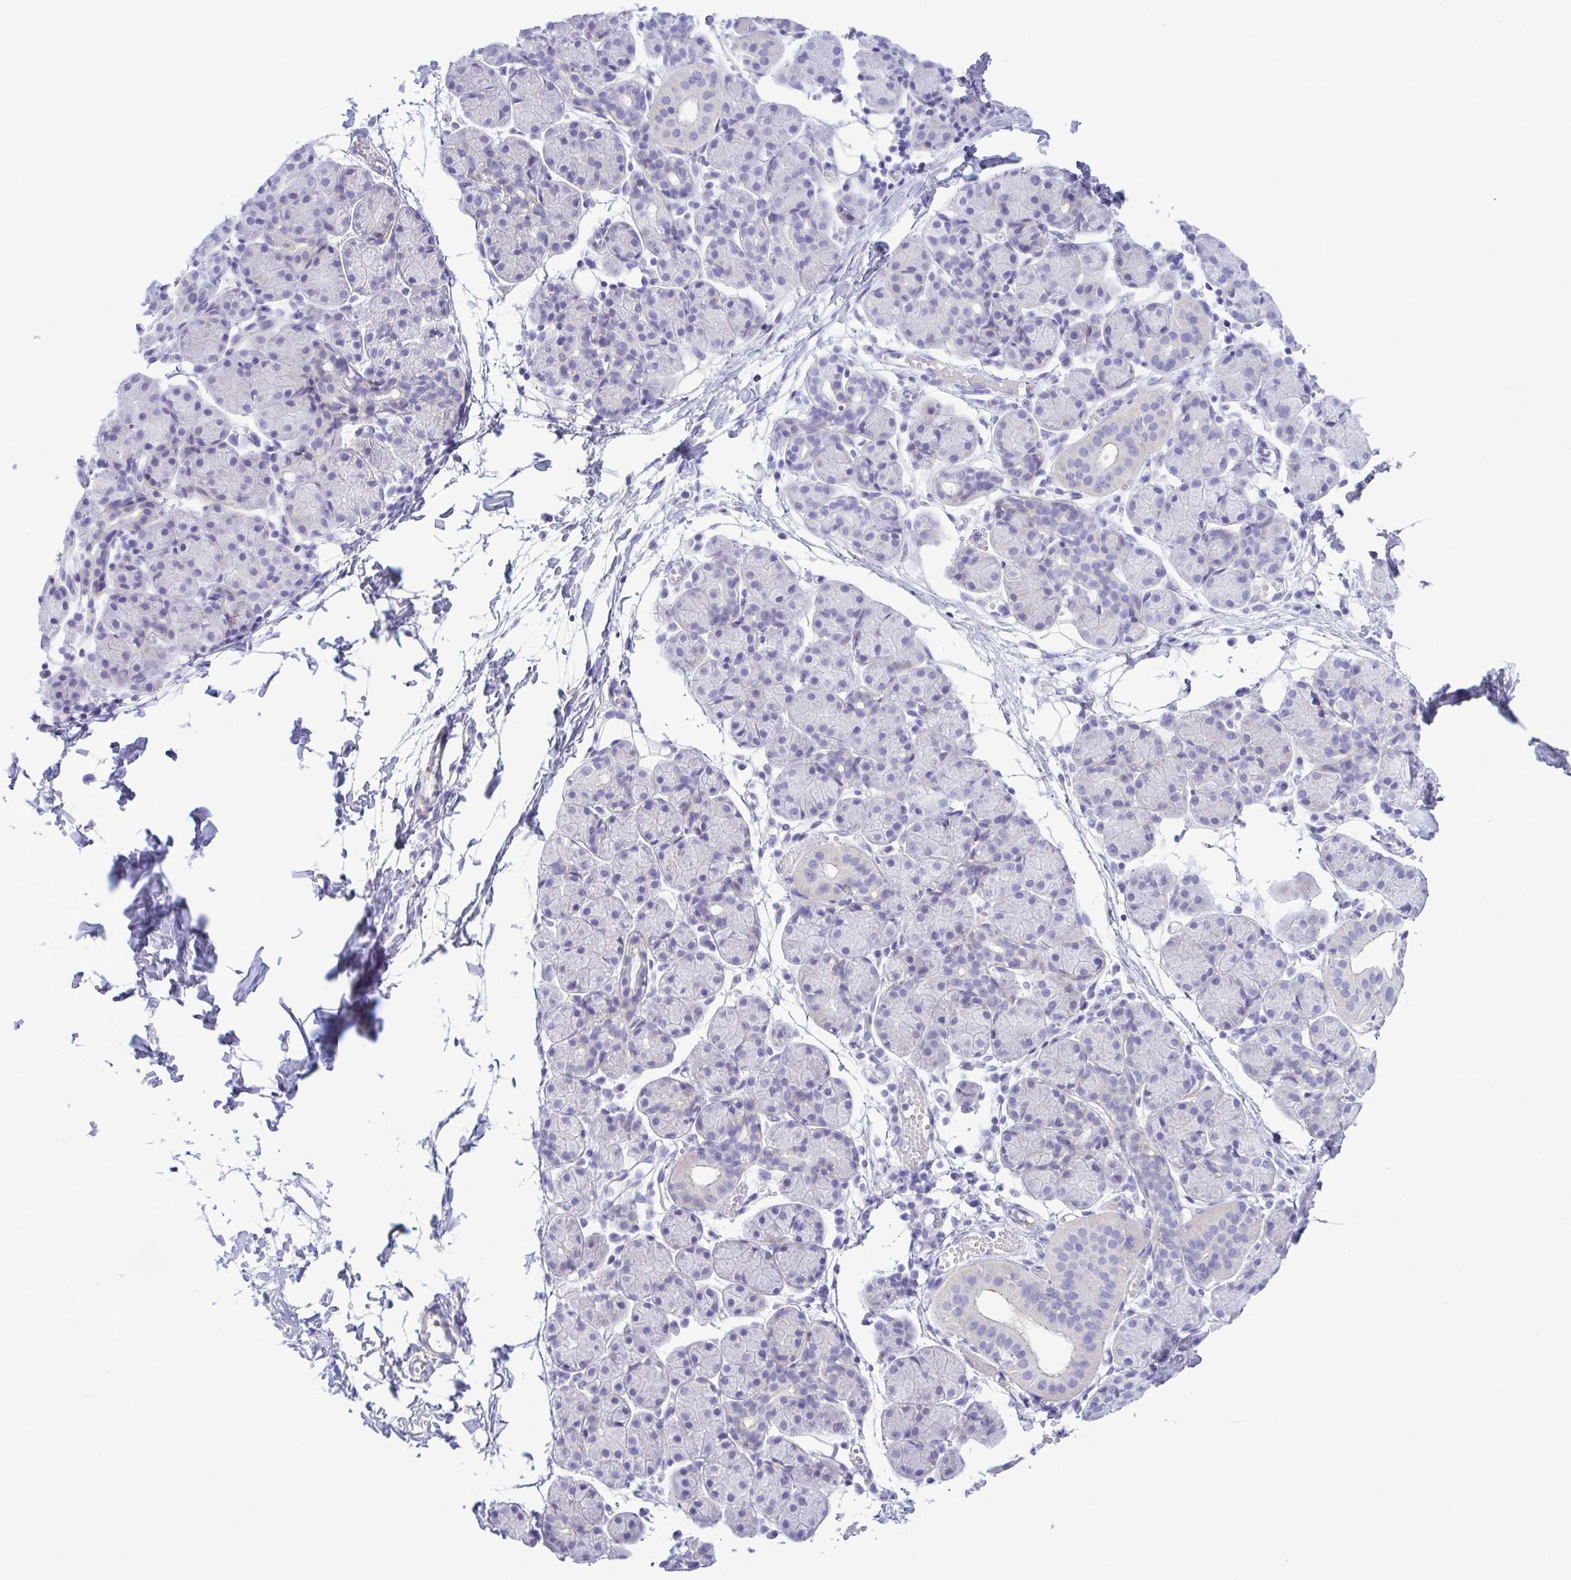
{"staining": {"intensity": "negative", "quantity": "none", "location": "none"}, "tissue": "salivary gland", "cell_type": "Glandular cells", "image_type": "normal", "snomed": [{"axis": "morphology", "description": "Normal tissue, NOS"}, {"axis": "morphology", "description": "Inflammation, NOS"}, {"axis": "topography", "description": "Lymph node"}, {"axis": "topography", "description": "Salivary gland"}], "caption": "High power microscopy micrograph of an immunohistochemistry (IHC) photomicrograph of benign salivary gland, revealing no significant positivity in glandular cells.", "gene": "GPR182", "patient": {"sex": "male", "age": 3}}